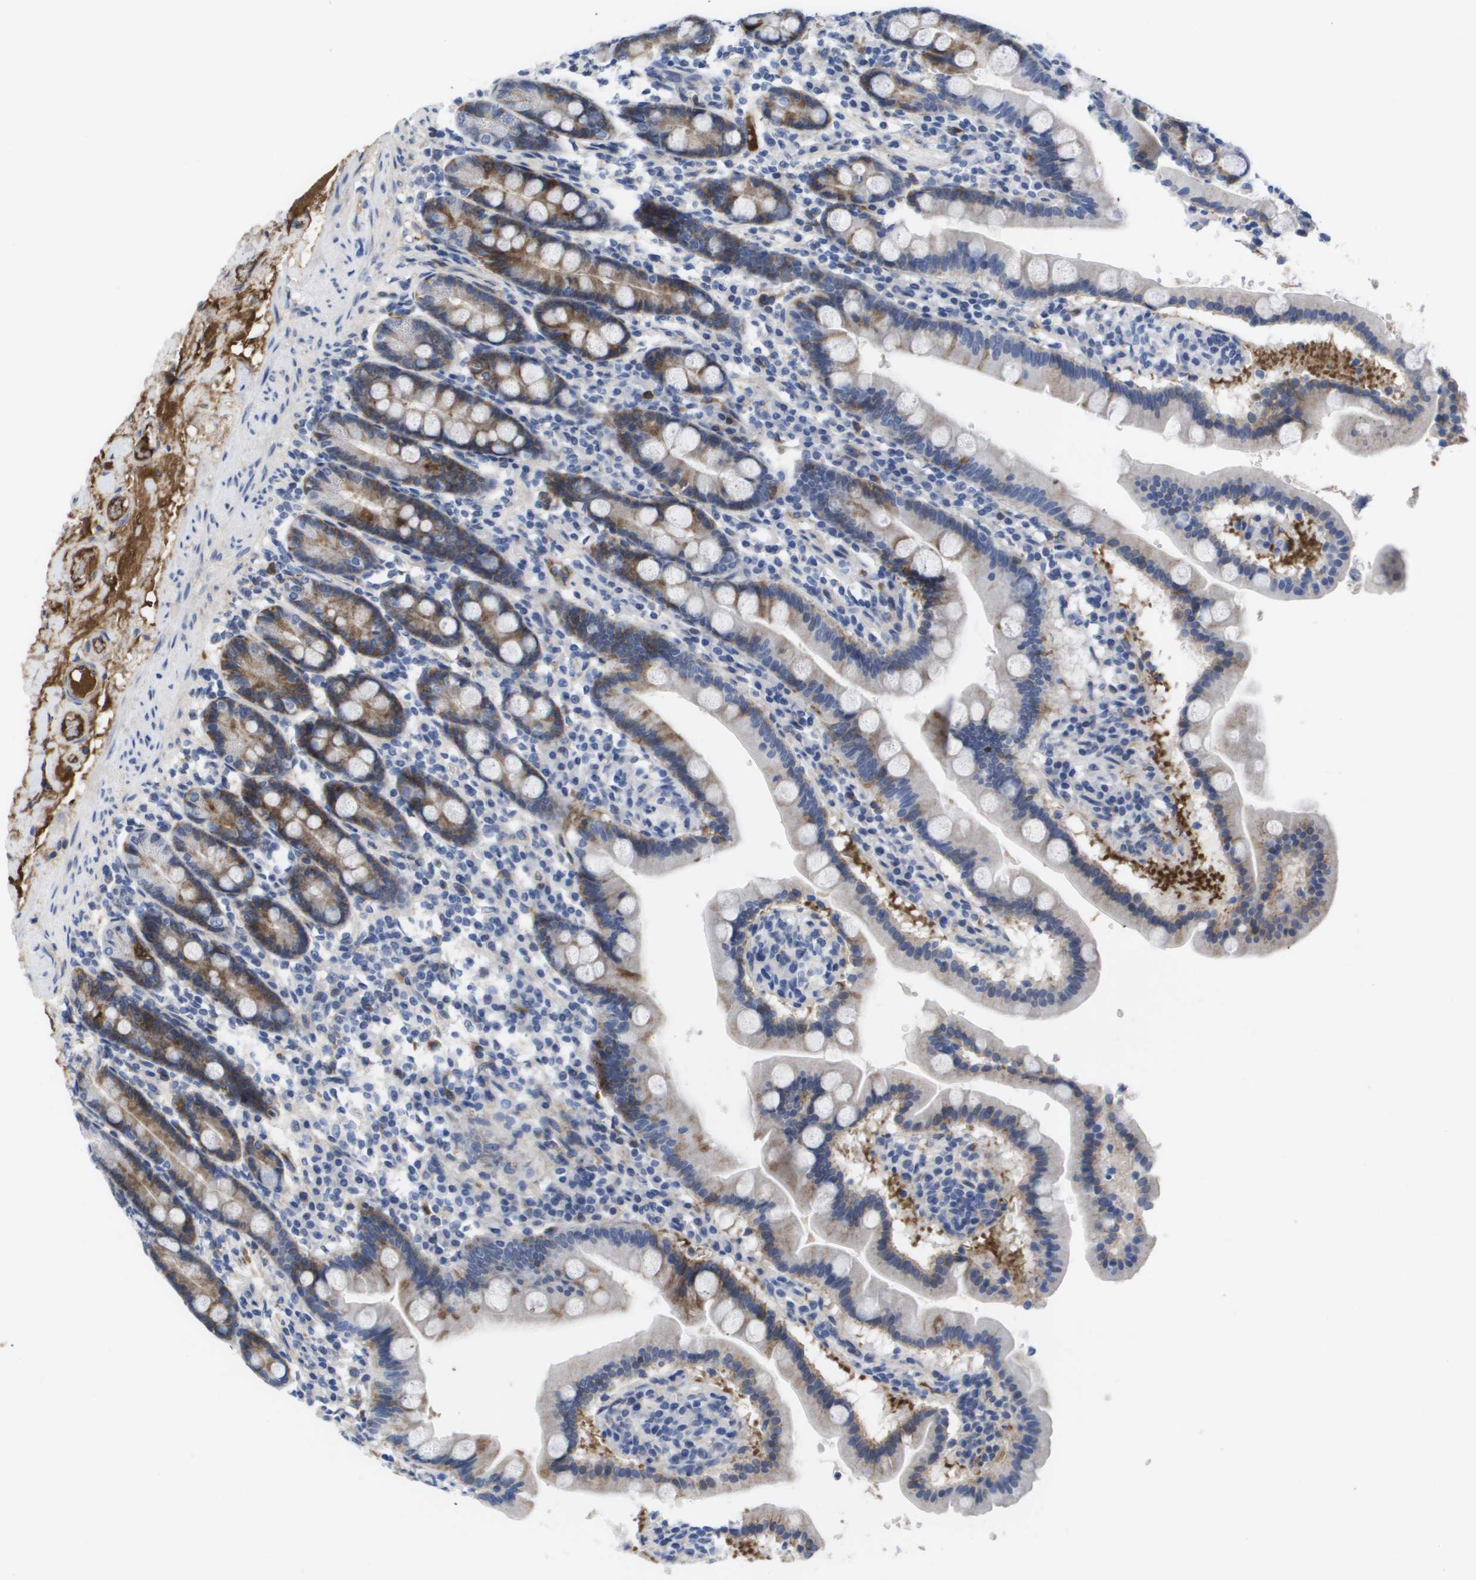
{"staining": {"intensity": "moderate", "quantity": "<25%", "location": "cytoplasmic/membranous"}, "tissue": "duodenum", "cell_type": "Glandular cells", "image_type": "normal", "snomed": [{"axis": "morphology", "description": "Normal tissue, NOS"}, {"axis": "topography", "description": "Duodenum"}], "caption": "Immunohistochemical staining of normal duodenum reveals <25% levels of moderate cytoplasmic/membranous protein staining in about <25% of glandular cells.", "gene": "SERPINC1", "patient": {"sex": "male", "age": 50}}